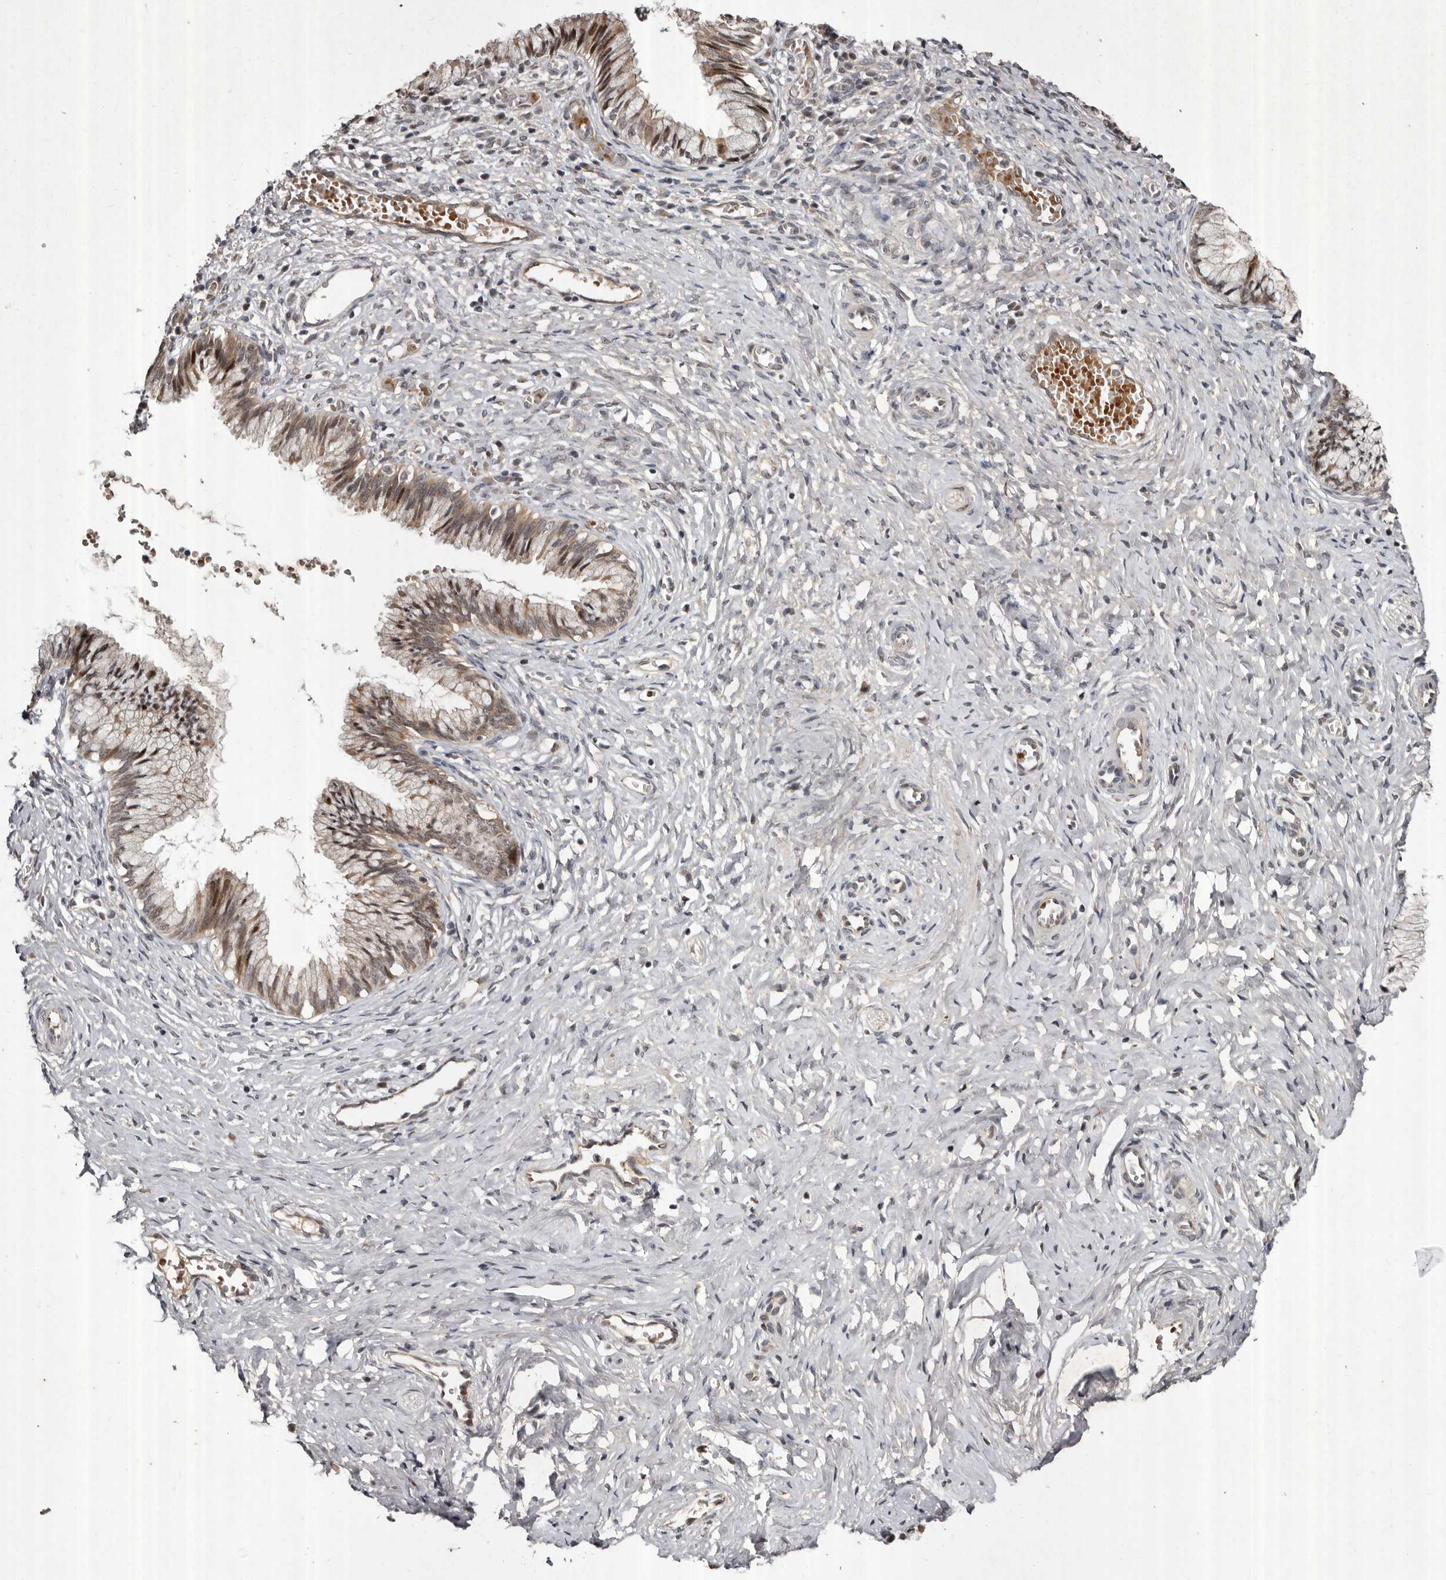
{"staining": {"intensity": "moderate", "quantity": "25%-75%", "location": "cytoplasmic/membranous,nuclear"}, "tissue": "cervix", "cell_type": "Glandular cells", "image_type": "normal", "snomed": [{"axis": "morphology", "description": "Normal tissue, NOS"}, {"axis": "topography", "description": "Cervix"}], "caption": "Brown immunohistochemical staining in benign human cervix displays moderate cytoplasmic/membranous,nuclear staining in approximately 25%-75% of glandular cells. Immunohistochemistry (ihc) stains the protein in brown and the nuclei are stained blue.", "gene": "ABL1", "patient": {"sex": "female", "age": 27}}